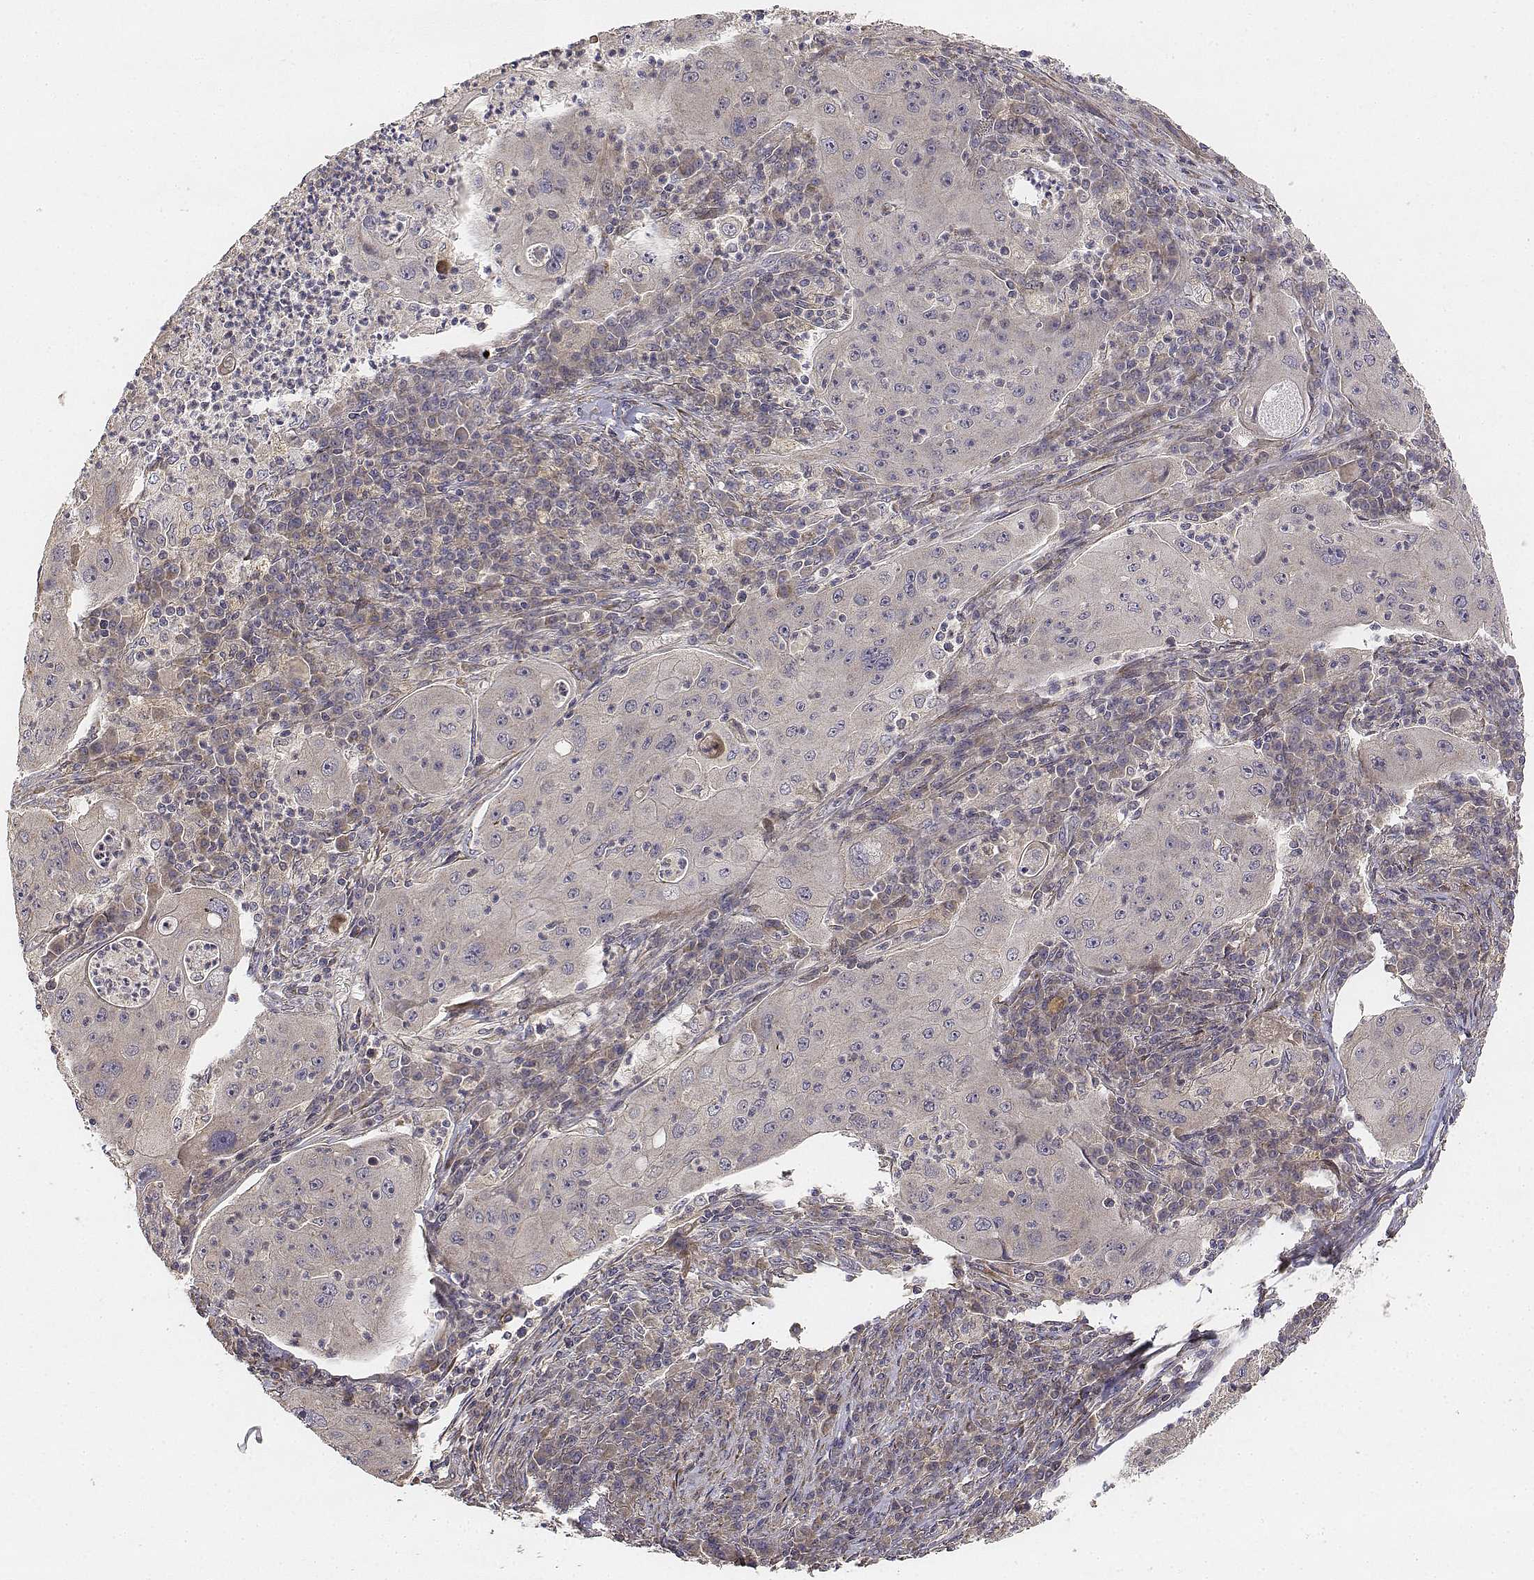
{"staining": {"intensity": "negative", "quantity": "none", "location": "none"}, "tissue": "lung cancer", "cell_type": "Tumor cells", "image_type": "cancer", "snomed": [{"axis": "morphology", "description": "Squamous cell carcinoma, NOS"}, {"axis": "topography", "description": "Lung"}], "caption": "Immunohistochemical staining of human lung cancer reveals no significant staining in tumor cells. The staining was performed using DAB to visualize the protein expression in brown, while the nuclei were stained in blue with hematoxylin (Magnification: 20x).", "gene": "FBXO21", "patient": {"sex": "female", "age": 59}}